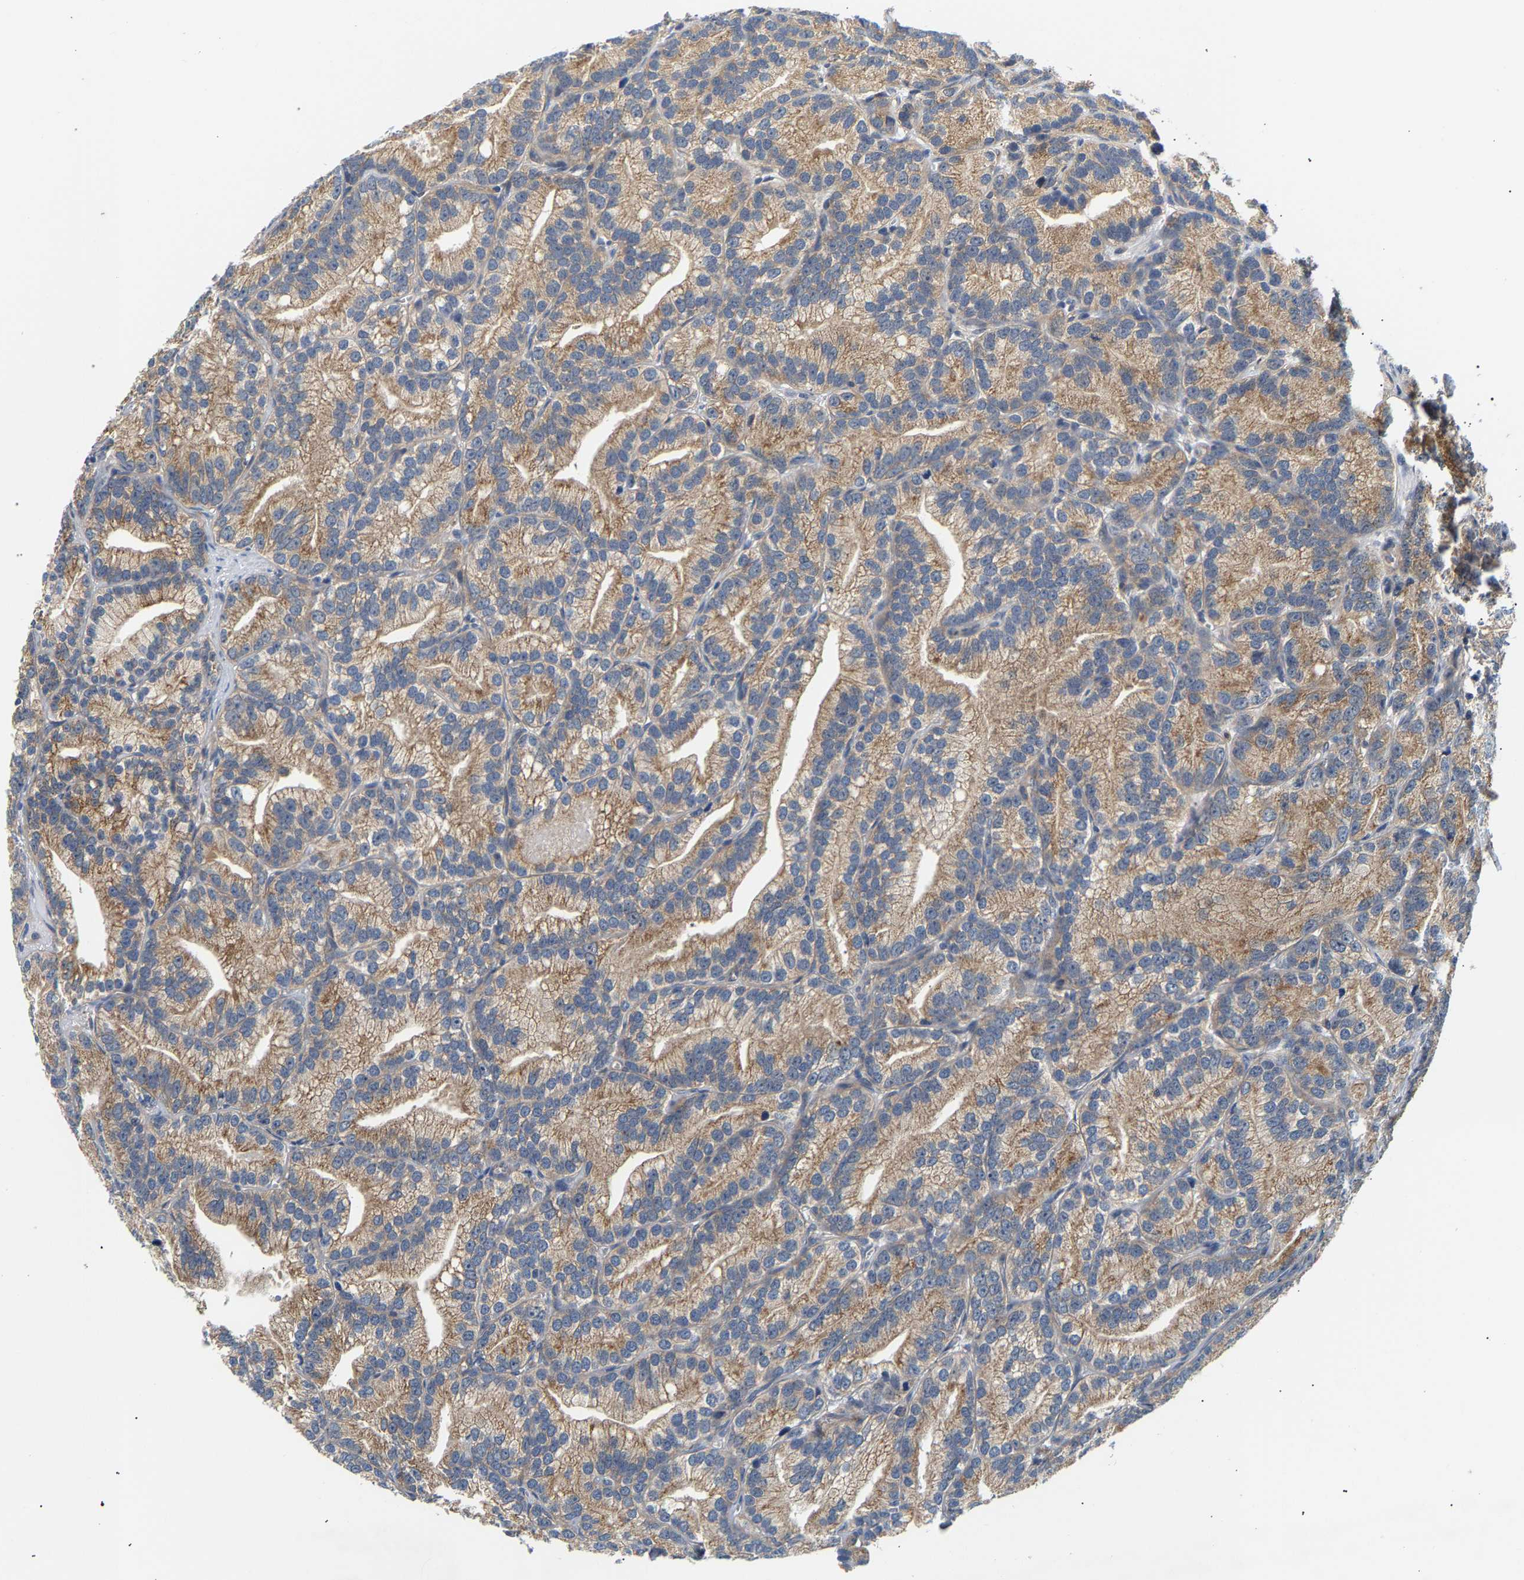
{"staining": {"intensity": "moderate", "quantity": ">75%", "location": "cytoplasmic/membranous"}, "tissue": "prostate cancer", "cell_type": "Tumor cells", "image_type": "cancer", "snomed": [{"axis": "morphology", "description": "Adenocarcinoma, Low grade"}, {"axis": "topography", "description": "Prostate"}], "caption": "A photomicrograph of human prostate adenocarcinoma (low-grade) stained for a protein exhibits moderate cytoplasmic/membranous brown staining in tumor cells.", "gene": "PPID", "patient": {"sex": "male", "age": 89}}